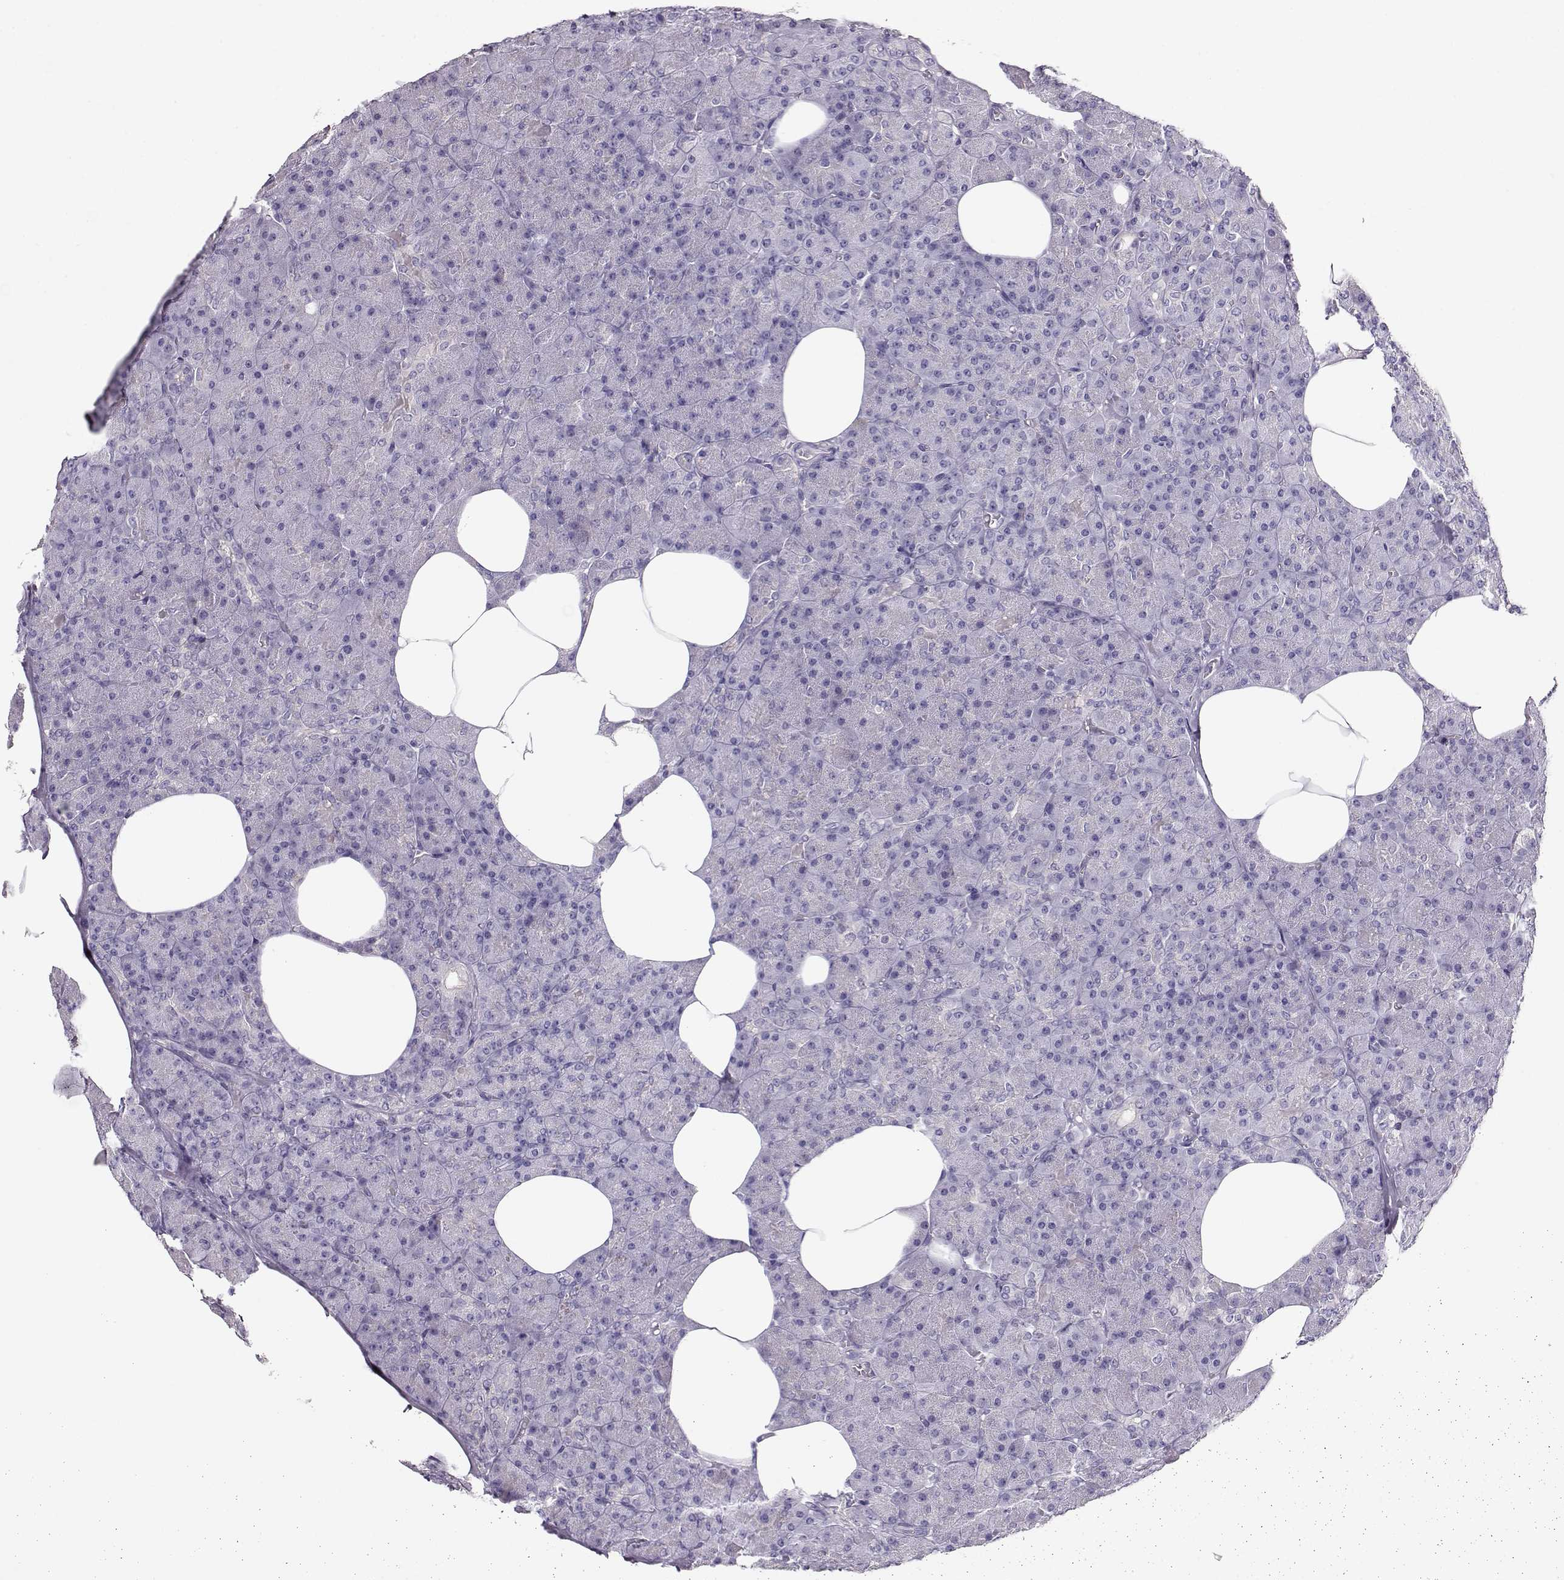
{"staining": {"intensity": "negative", "quantity": "none", "location": "none"}, "tissue": "pancreas", "cell_type": "Exocrine glandular cells", "image_type": "normal", "snomed": [{"axis": "morphology", "description": "Normal tissue, NOS"}, {"axis": "topography", "description": "Pancreas"}], "caption": "DAB immunohistochemical staining of benign pancreas exhibits no significant positivity in exocrine glandular cells. (DAB (3,3'-diaminobenzidine) IHC, high magnification).", "gene": "NDRG4", "patient": {"sex": "female", "age": 45}}